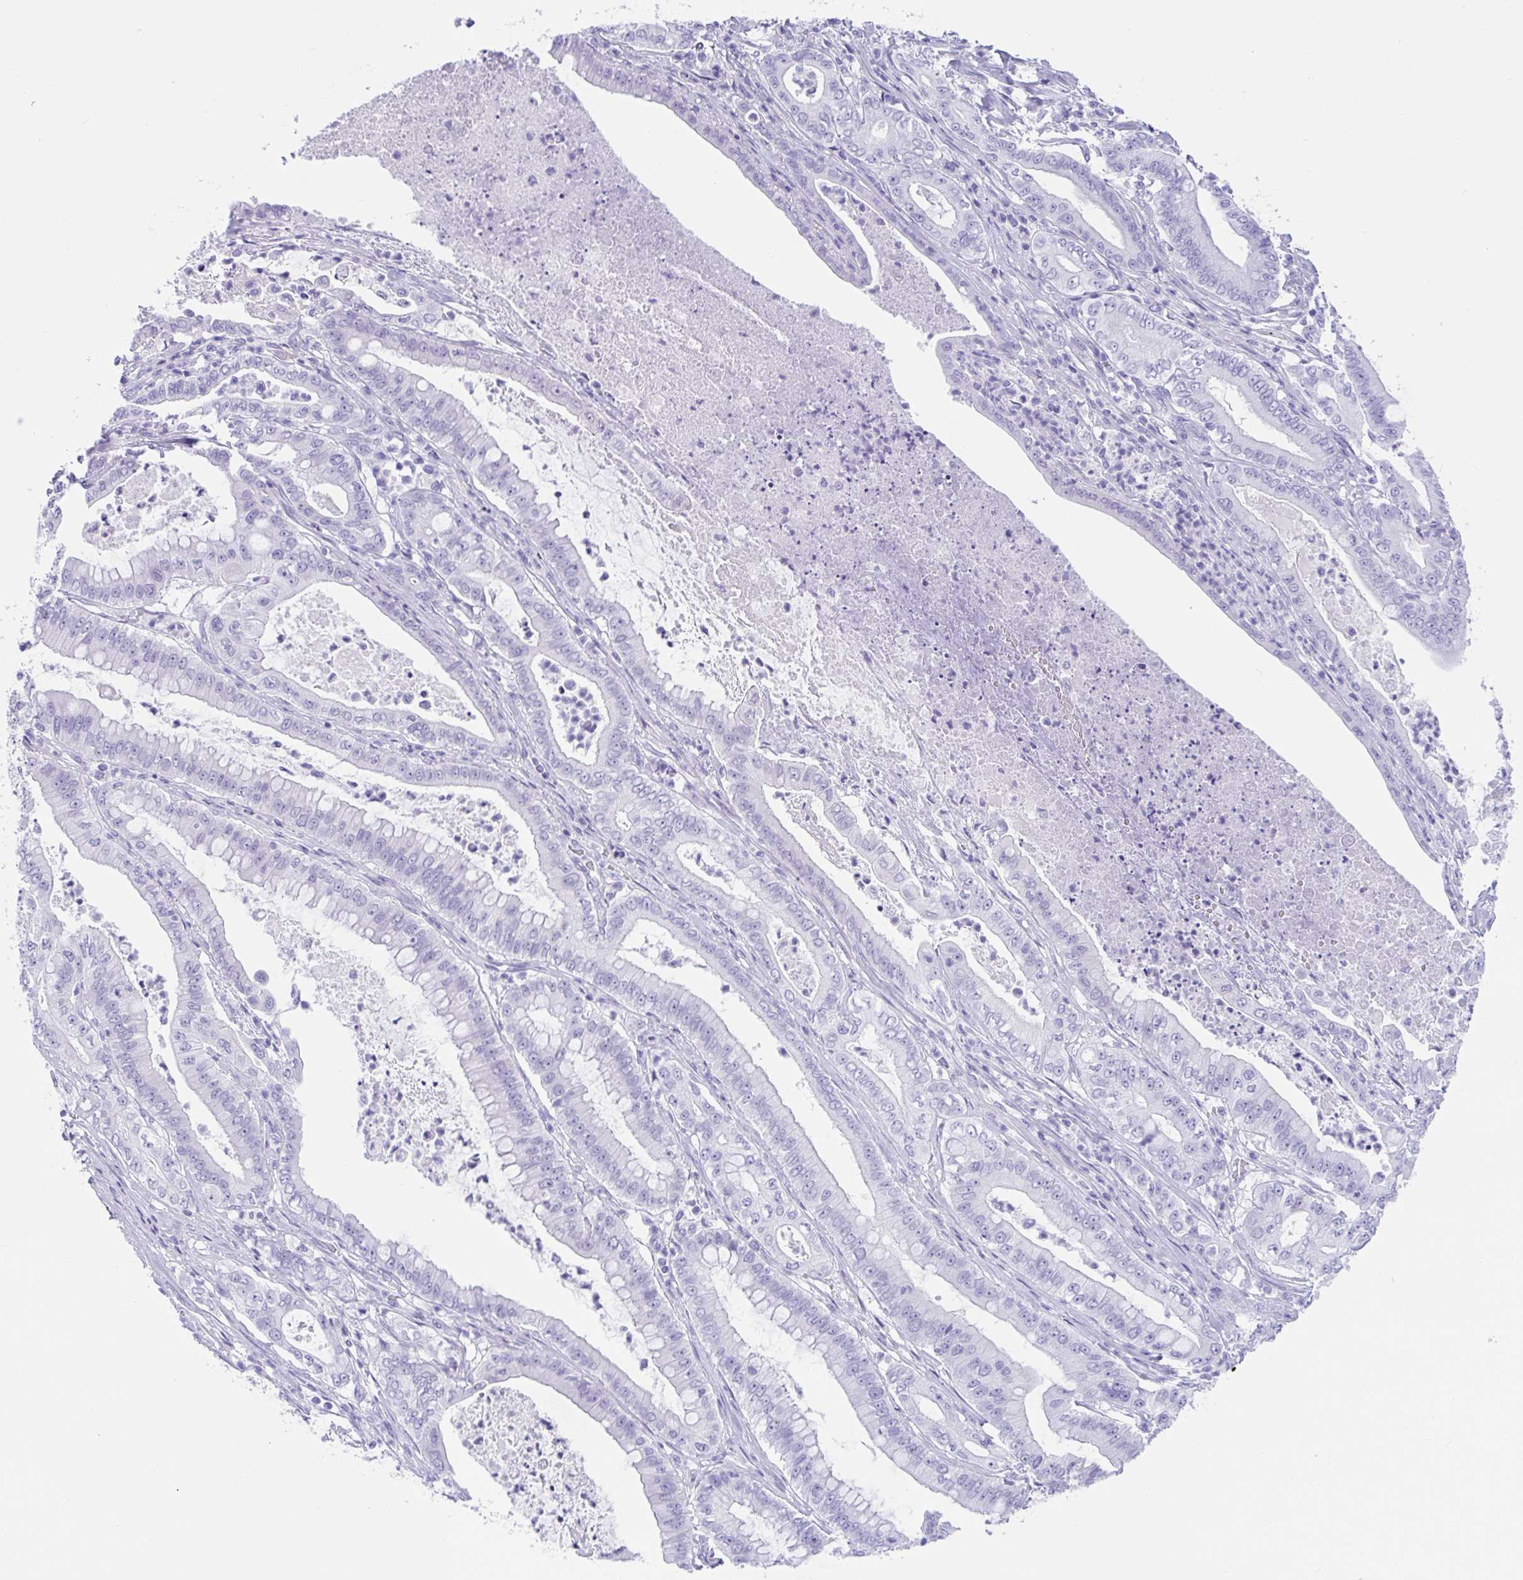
{"staining": {"intensity": "negative", "quantity": "none", "location": "none"}, "tissue": "pancreatic cancer", "cell_type": "Tumor cells", "image_type": "cancer", "snomed": [{"axis": "morphology", "description": "Adenocarcinoma, NOS"}, {"axis": "topography", "description": "Pancreas"}], "caption": "DAB (3,3'-diaminobenzidine) immunohistochemical staining of pancreatic adenocarcinoma shows no significant positivity in tumor cells.", "gene": "TMEM35A", "patient": {"sex": "male", "age": 71}}